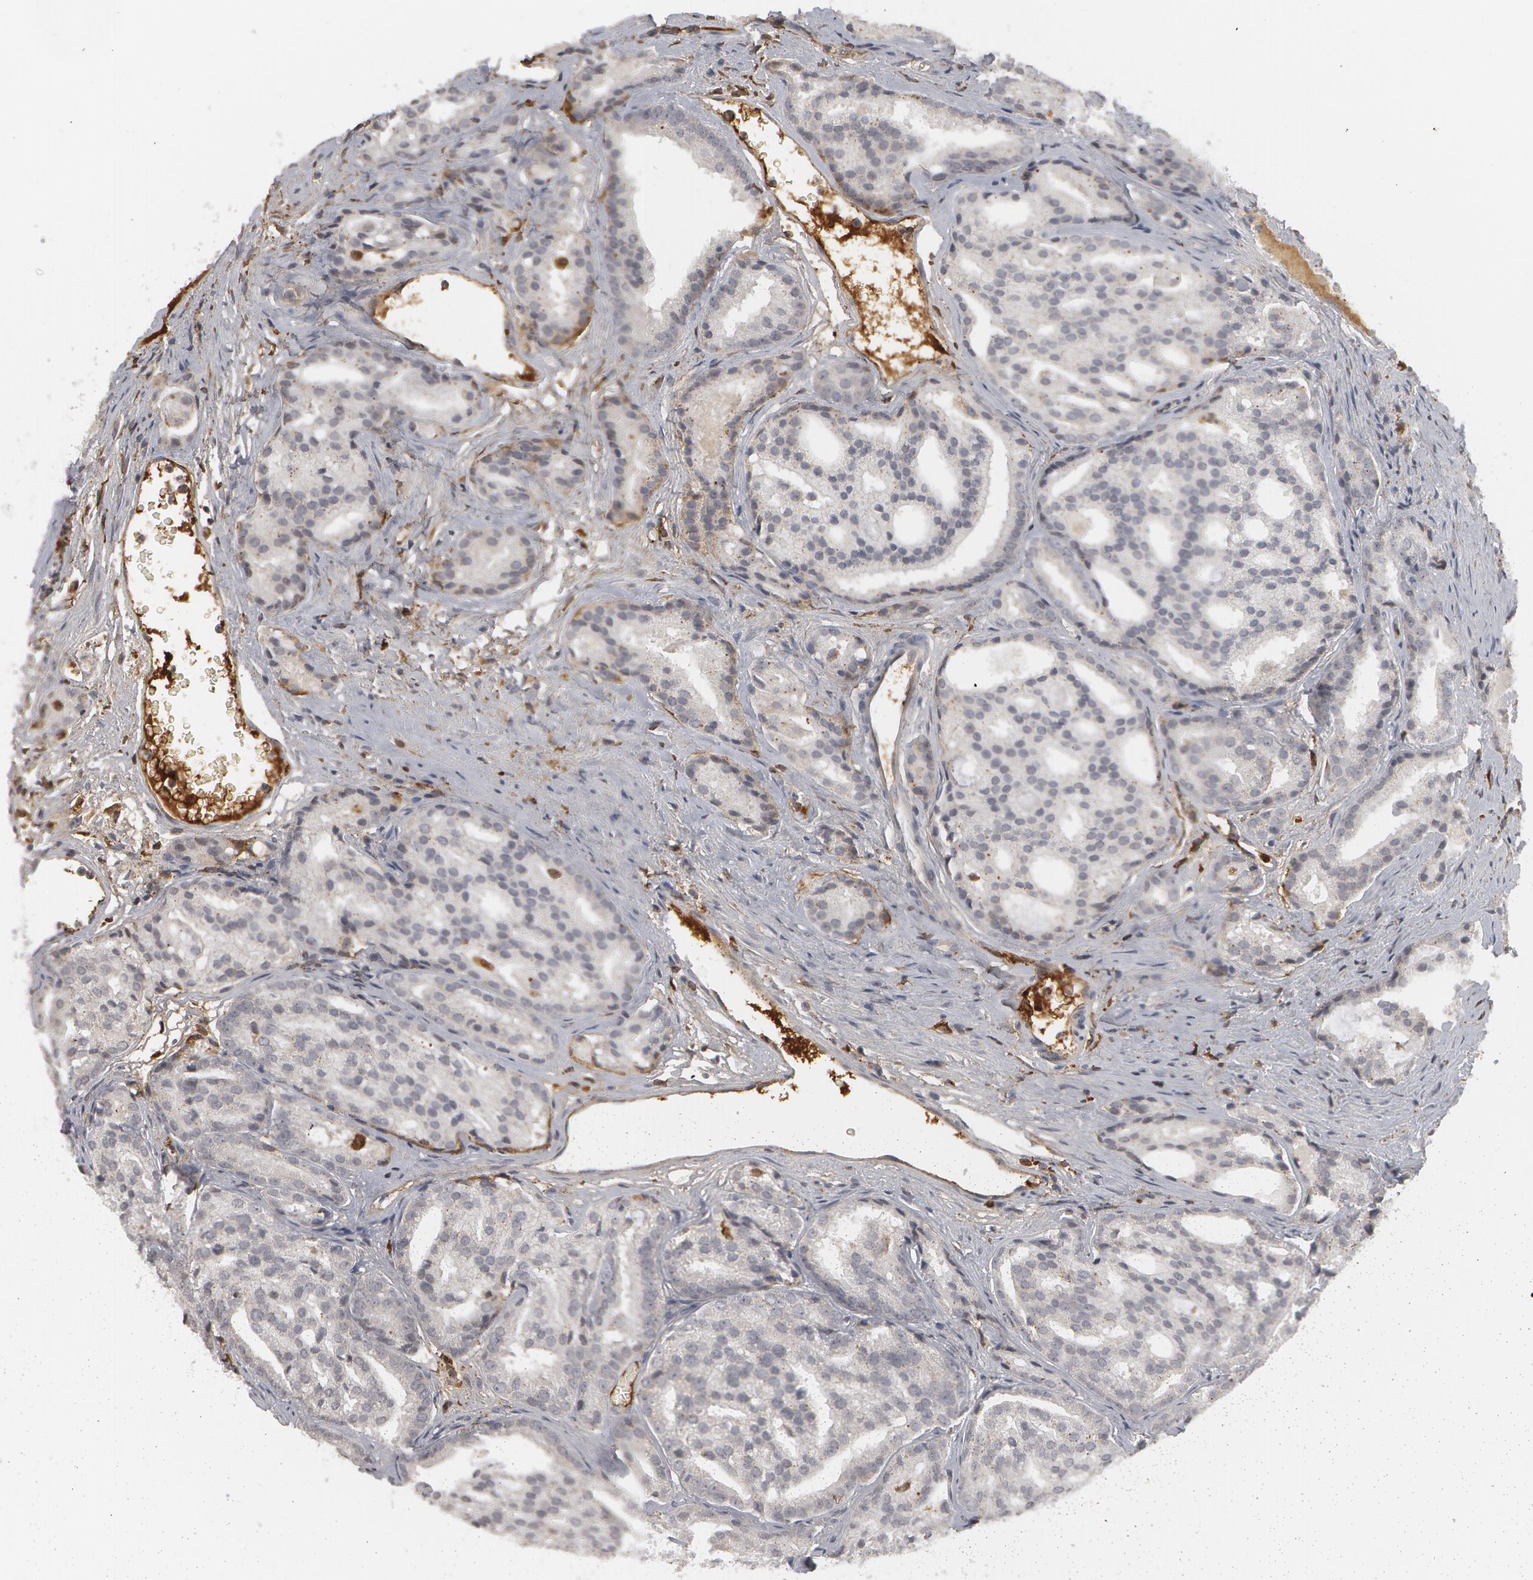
{"staining": {"intensity": "negative", "quantity": "none", "location": "none"}, "tissue": "prostate cancer", "cell_type": "Tumor cells", "image_type": "cancer", "snomed": [{"axis": "morphology", "description": "Adenocarcinoma, High grade"}, {"axis": "topography", "description": "Prostate"}], "caption": "Tumor cells show no significant positivity in prostate adenocarcinoma (high-grade). The staining is performed using DAB brown chromogen with nuclei counter-stained in using hematoxylin.", "gene": "C1QC", "patient": {"sex": "male", "age": 64}}